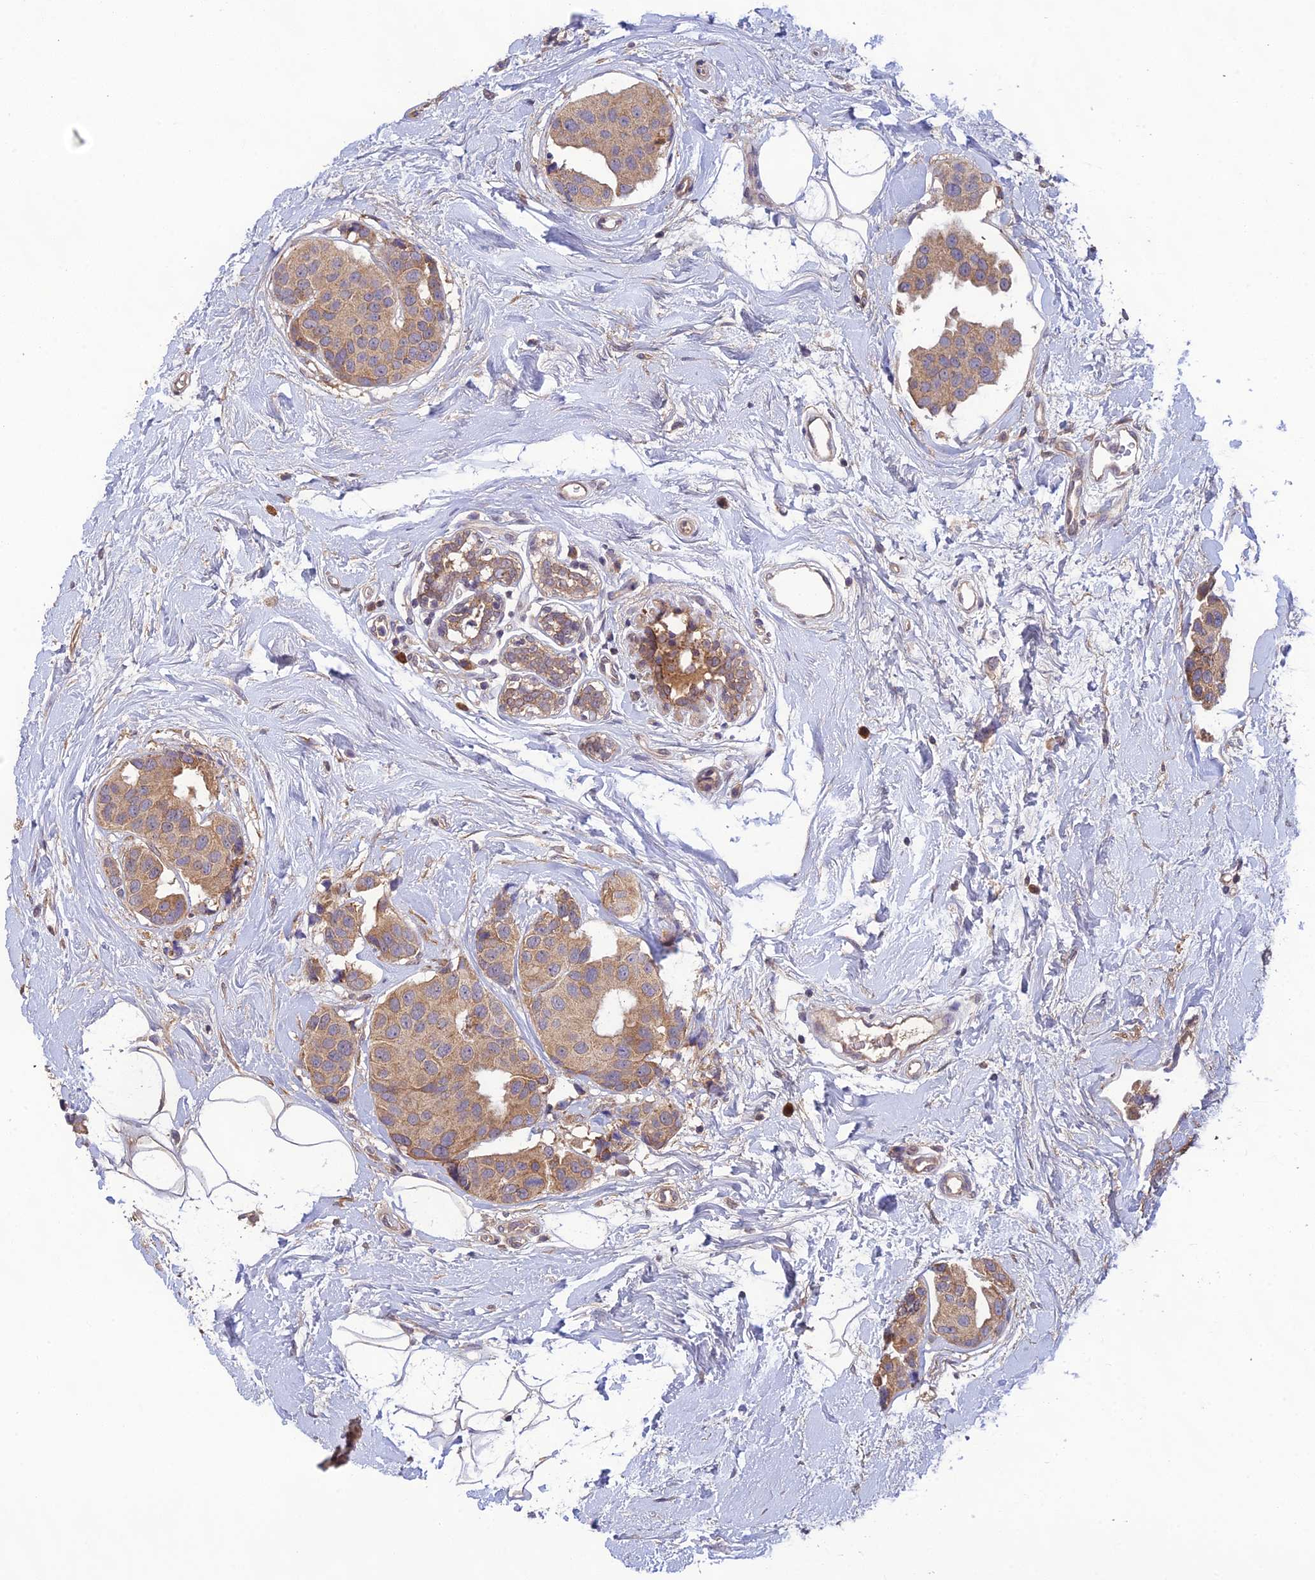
{"staining": {"intensity": "moderate", "quantity": ">75%", "location": "cytoplasmic/membranous"}, "tissue": "breast cancer", "cell_type": "Tumor cells", "image_type": "cancer", "snomed": [{"axis": "morphology", "description": "Normal tissue, NOS"}, {"axis": "morphology", "description": "Duct carcinoma"}, {"axis": "topography", "description": "Breast"}], "caption": "A micrograph of breast cancer (invasive ductal carcinoma) stained for a protein exhibits moderate cytoplasmic/membranous brown staining in tumor cells. Nuclei are stained in blue.", "gene": "MRNIP", "patient": {"sex": "female", "age": 39}}